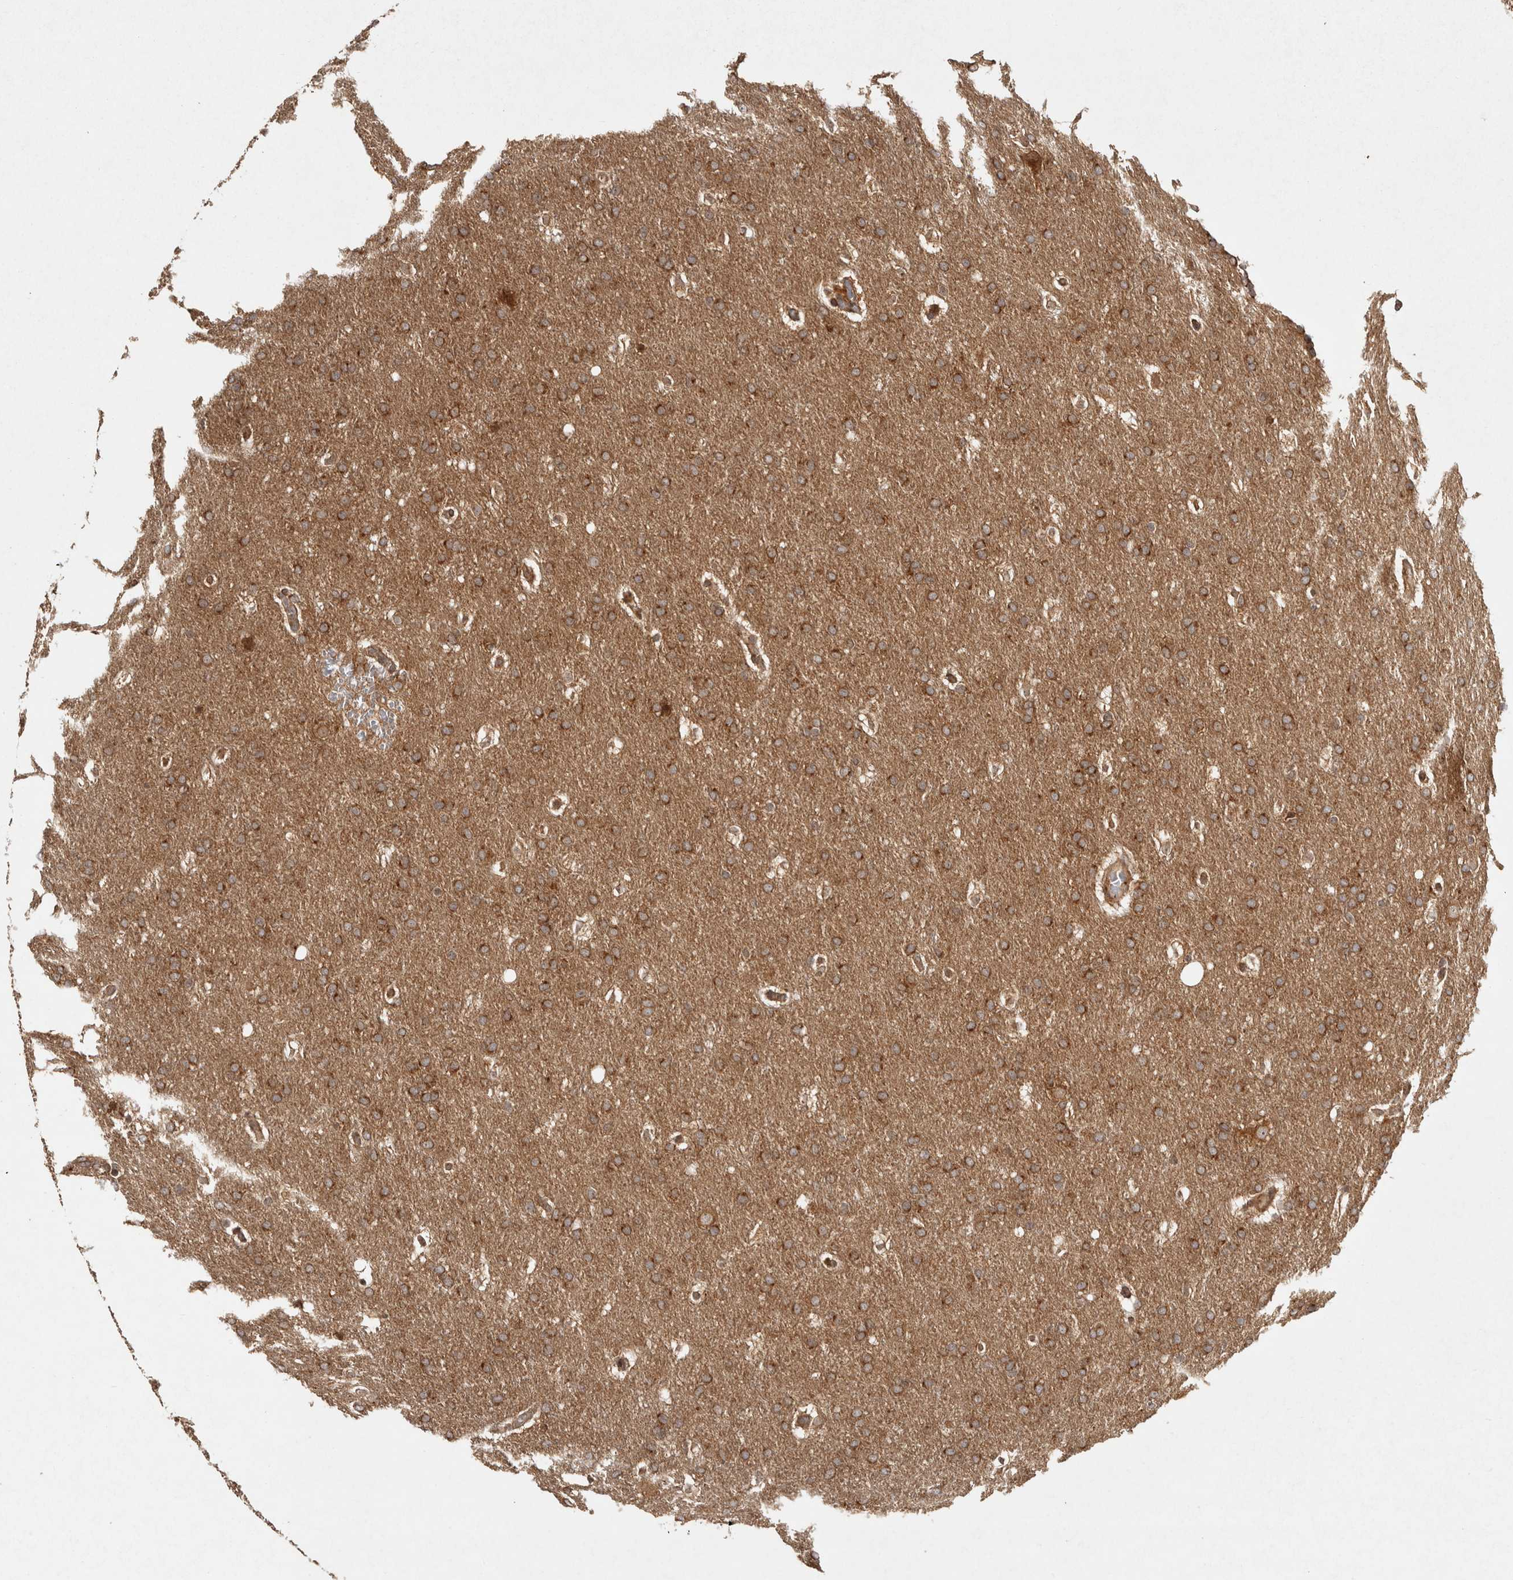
{"staining": {"intensity": "strong", "quantity": ">75%", "location": "cytoplasmic/membranous"}, "tissue": "glioma", "cell_type": "Tumor cells", "image_type": "cancer", "snomed": [{"axis": "morphology", "description": "Glioma, malignant, Low grade"}, {"axis": "topography", "description": "Brain"}], "caption": "Strong cytoplasmic/membranous protein staining is appreciated in about >75% of tumor cells in glioma.", "gene": "CAMSAP2", "patient": {"sex": "female", "age": 37}}